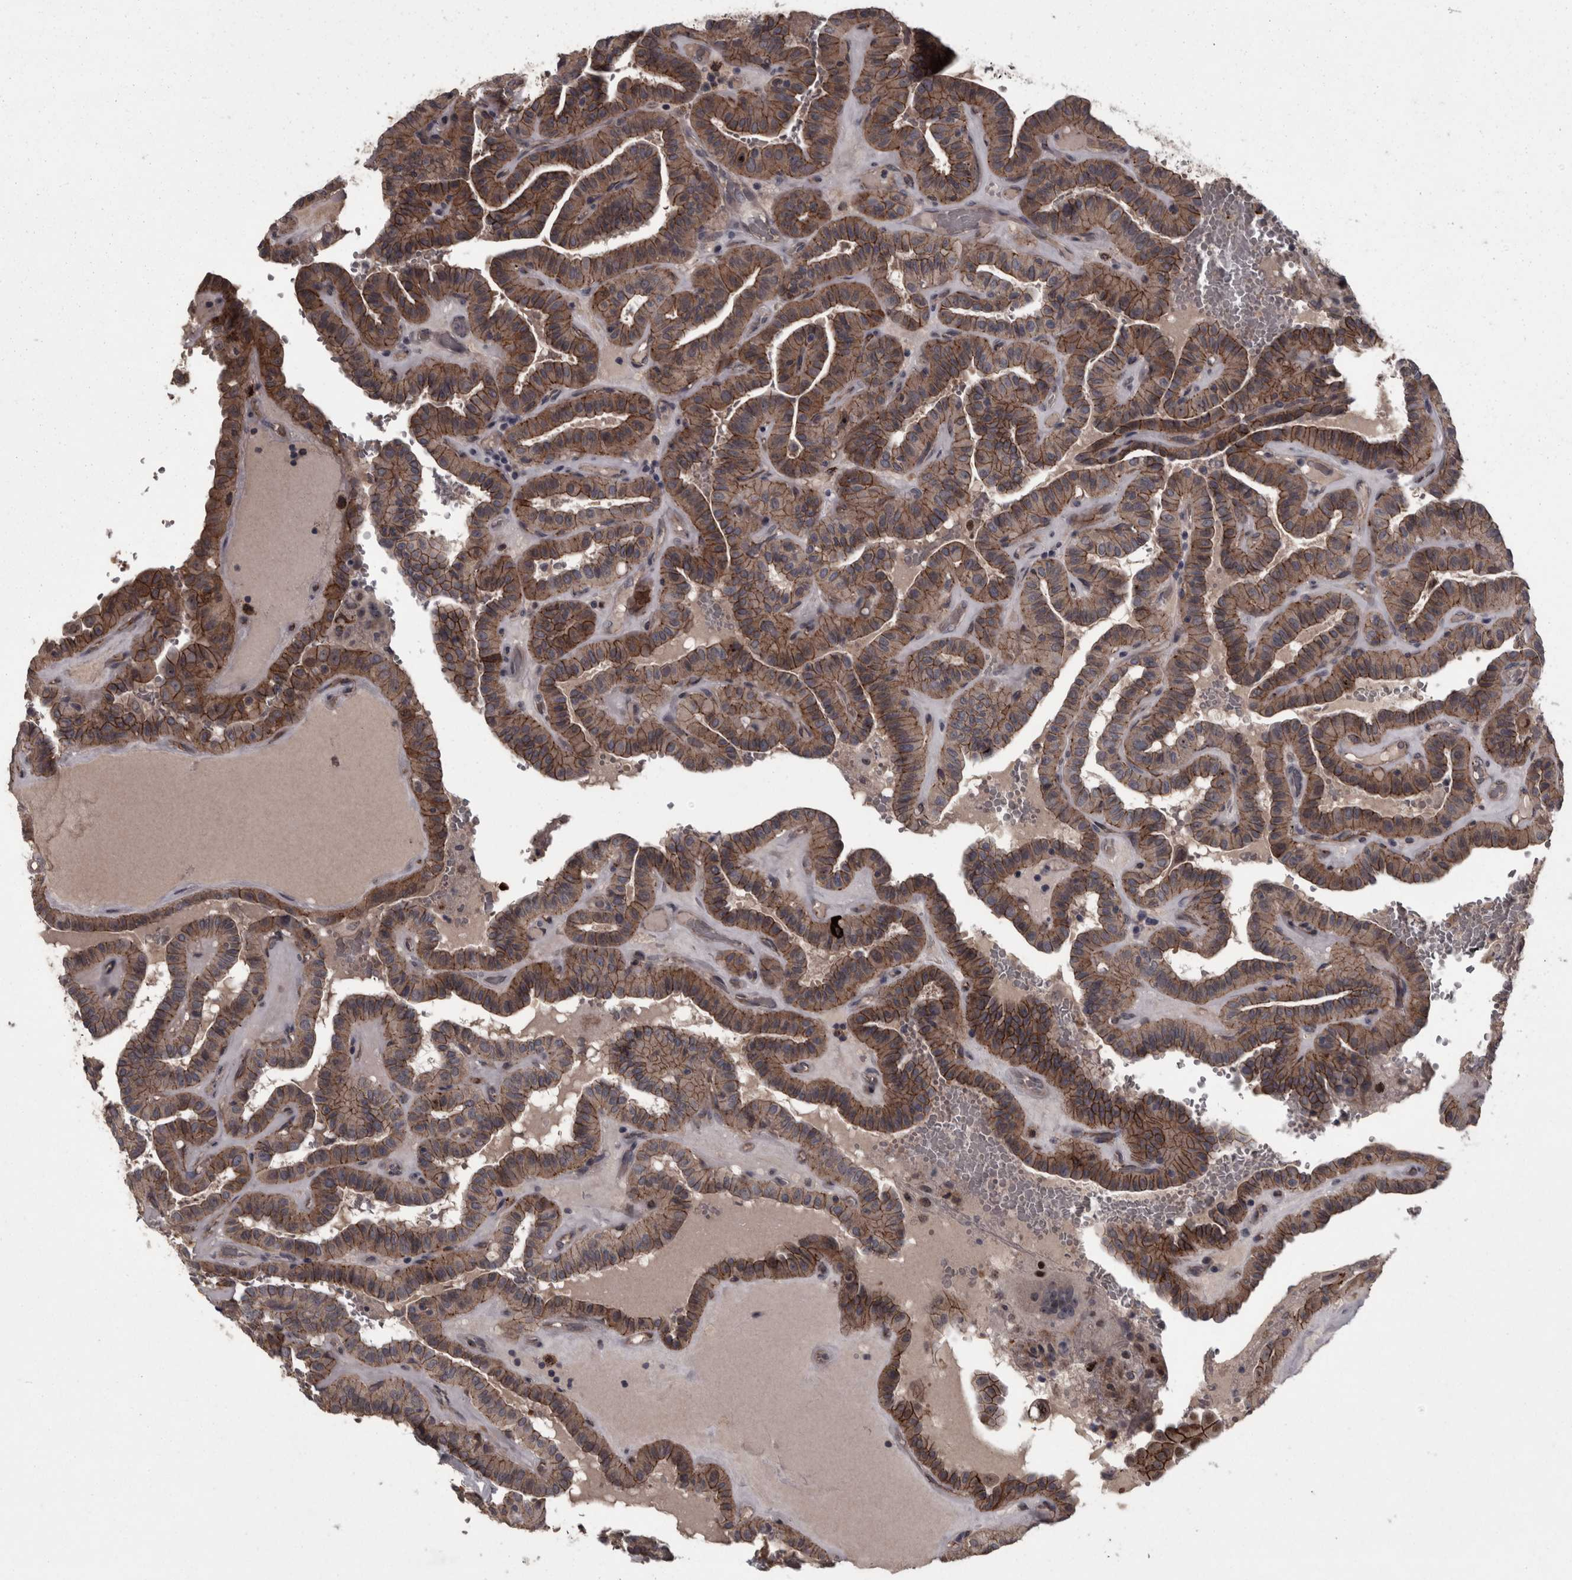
{"staining": {"intensity": "moderate", "quantity": ">75%", "location": "cytoplasmic/membranous"}, "tissue": "thyroid cancer", "cell_type": "Tumor cells", "image_type": "cancer", "snomed": [{"axis": "morphology", "description": "Papillary adenocarcinoma, NOS"}, {"axis": "topography", "description": "Thyroid gland"}], "caption": "Immunohistochemical staining of human papillary adenocarcinoma (thyroid) demonstrates medium levels of moderate cytoplasmic/membranous protein positivity in approximately >75% of tumor cells.", "gene": "PCDH17", "patient": {"sex": "male", "age": 77}}